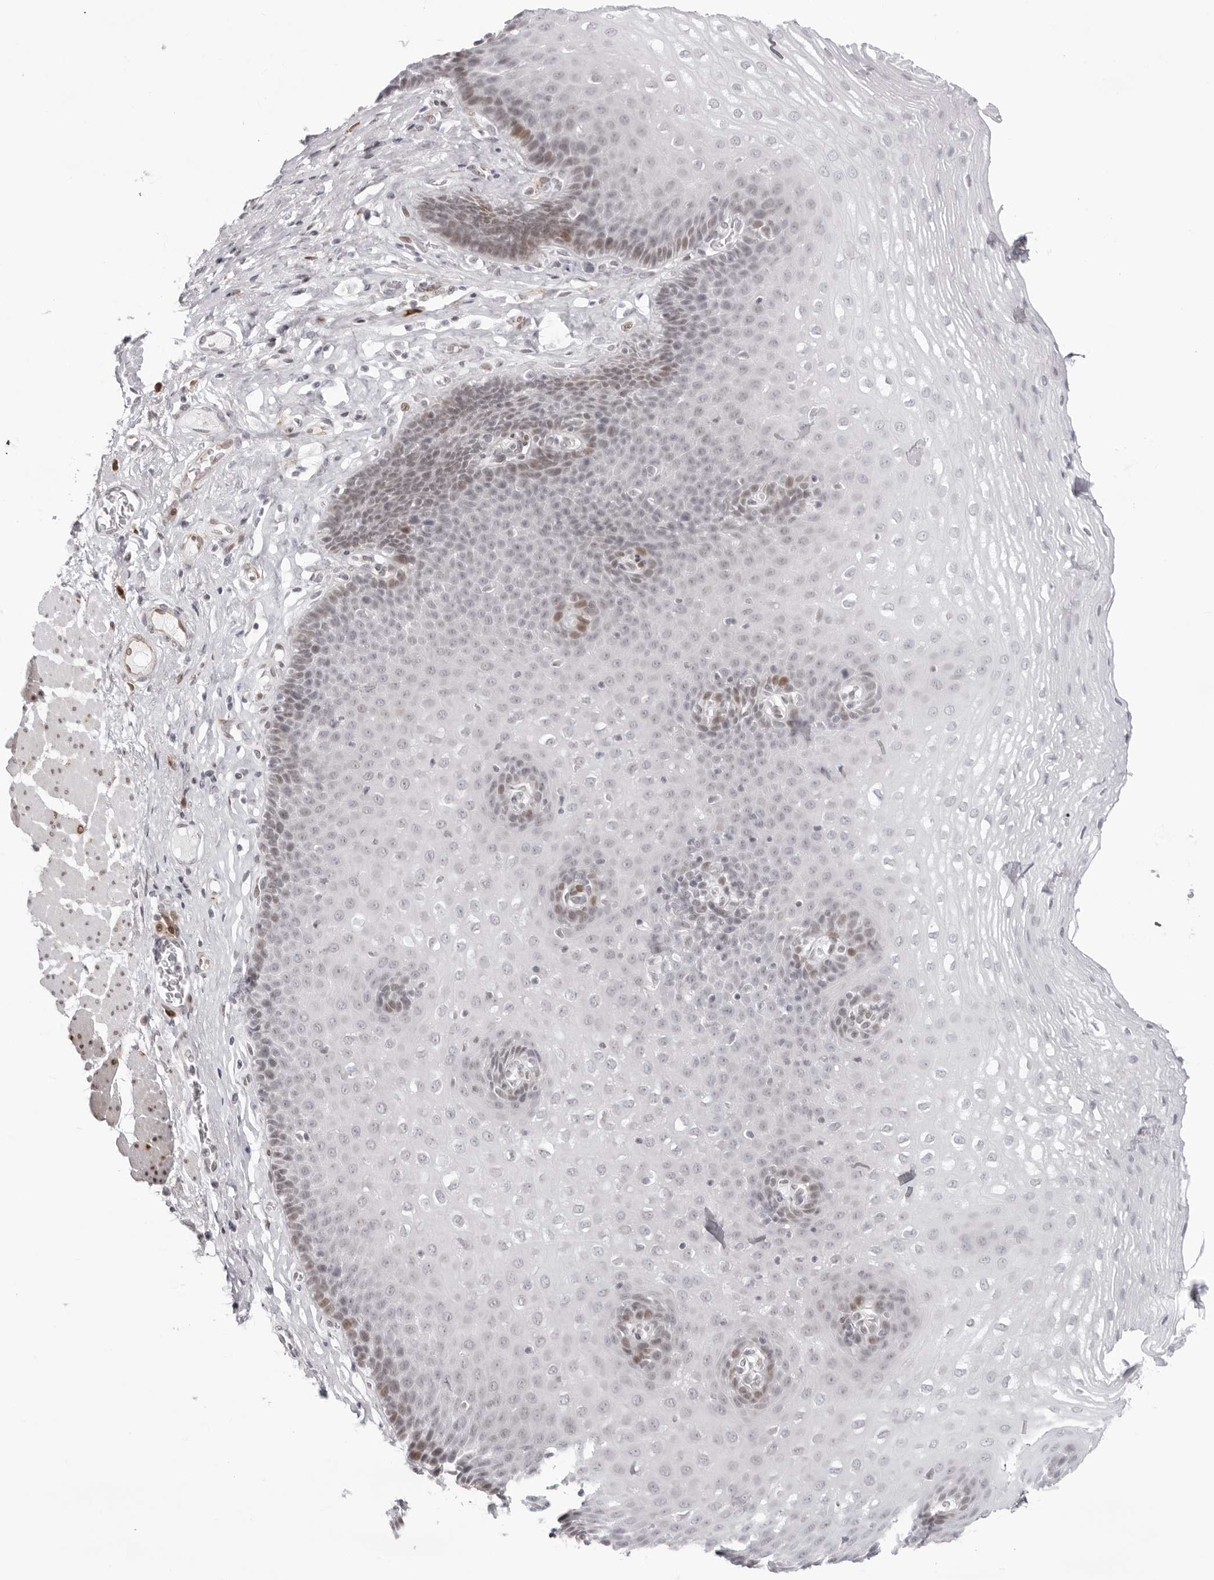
{"staining": {"intensity": "moderate", "quantity": "<25%", "location": "nuclear"}, "tissue": "esophagus", "cell_type": "Squamous epithelial cells", "image_type": "normal", "snomed": [{"axis": "morphology", "description": "Normal tissue, NOS"}, {"axis": "topography", "description": "Esophagus"}], "caption": "Immunohistochemistry (DAB) staining of benign esophagus displays moderate nuclear protein staining in approximately <25% of squamous epithelial cells.", "gene": "NTPCR", "patient": {"sex": "female", "age": 66}}